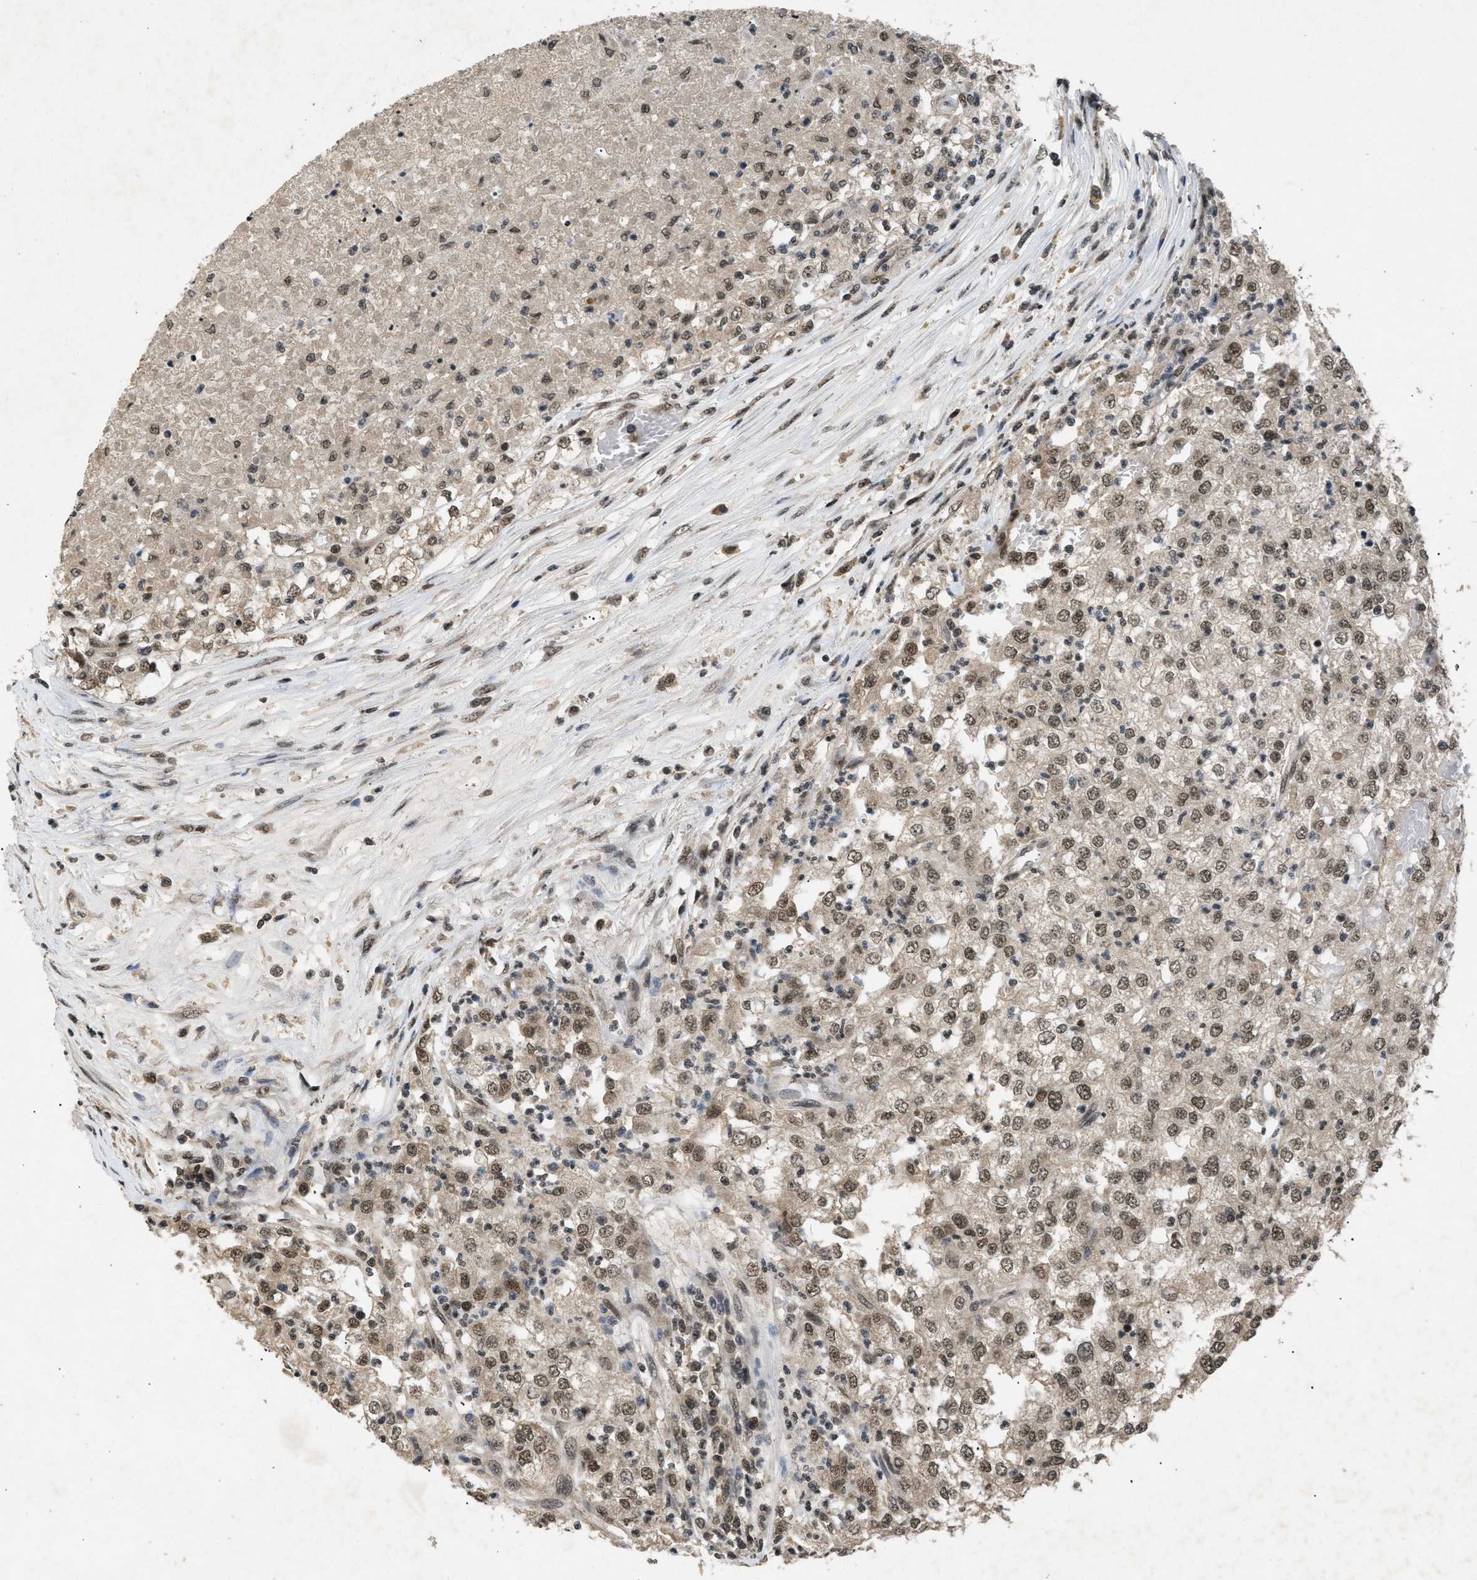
{"staining": {"intensity": "moderate", "quantity": ">75%", "location": "nuclear"}, "tissue": "renal cancer", "cell_type": "Tumor cells", "image_type": "cancer", "snomed": [{"axis": "morphology", "description": "Adenocarcinoma, NOS"}, {"axis": "topography", "description": "Kidney"}], "caption": "Adenocarcinoma (renal) tissue reveals moderate nuclear positivity in approximately >75% of tumor cells", "gene": "RBM5", "patient": {"sex": "female", "age": 54}}